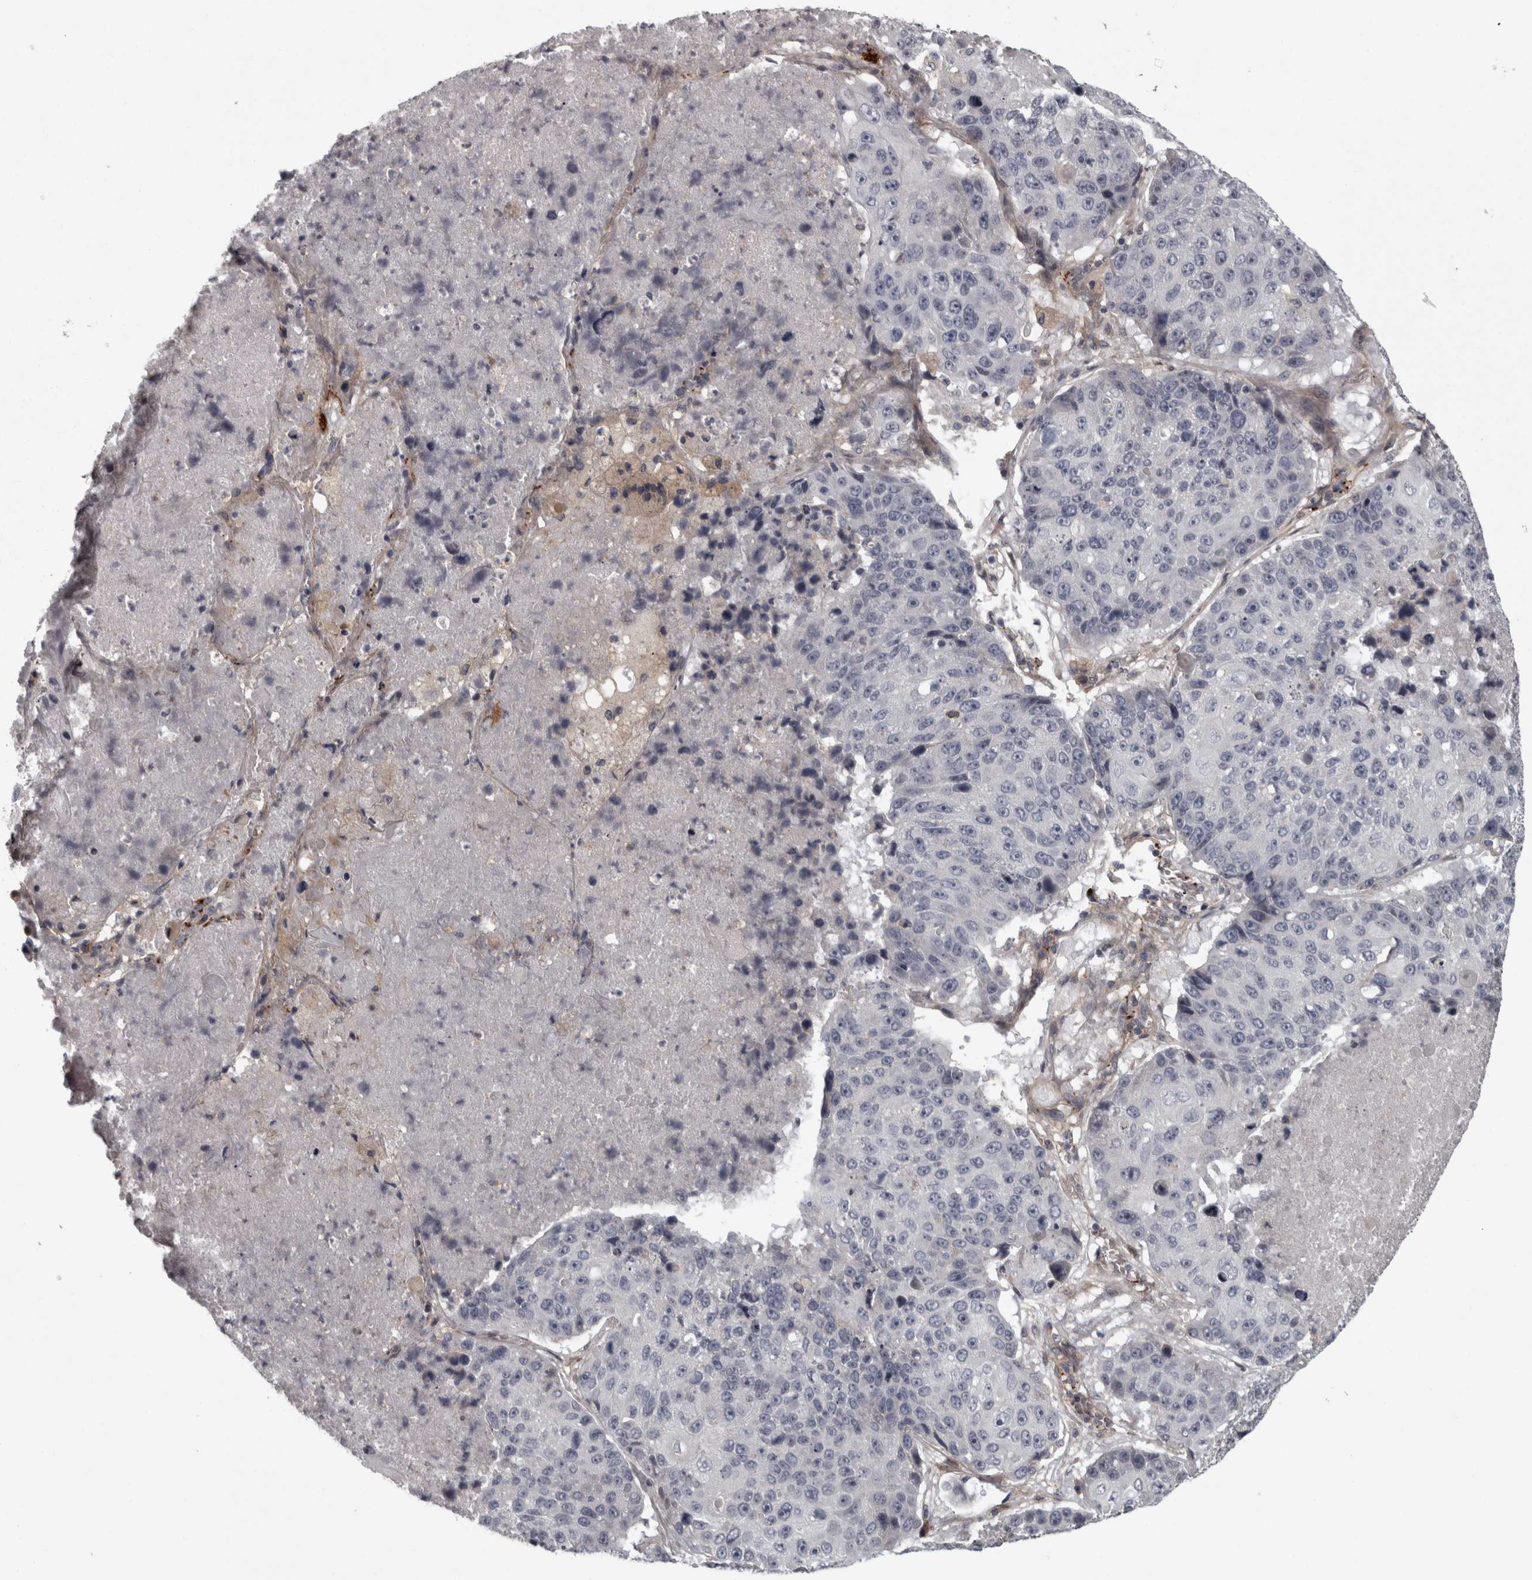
{"staining": {"intensity": "negative", "quantity": "none", "location": "none"}, "tissue": "lung cancer", "cell_type": "Tumor cells", "image_type": "cancer", "snomed": [{"axis": "morphology", "description": "Squamous cell carcinoma, NOS"}, {"axis": "topography", "description": "Lung"}], "caption": "This histopathology image is of squamous cell carcinoma (lung) stained with IHC to label a protein in brown with the nuclei are counter-stained blue. There is no staining in tumor cells.", "gene": "RSU1", "patient": {"sex": "male", "age": 61}}